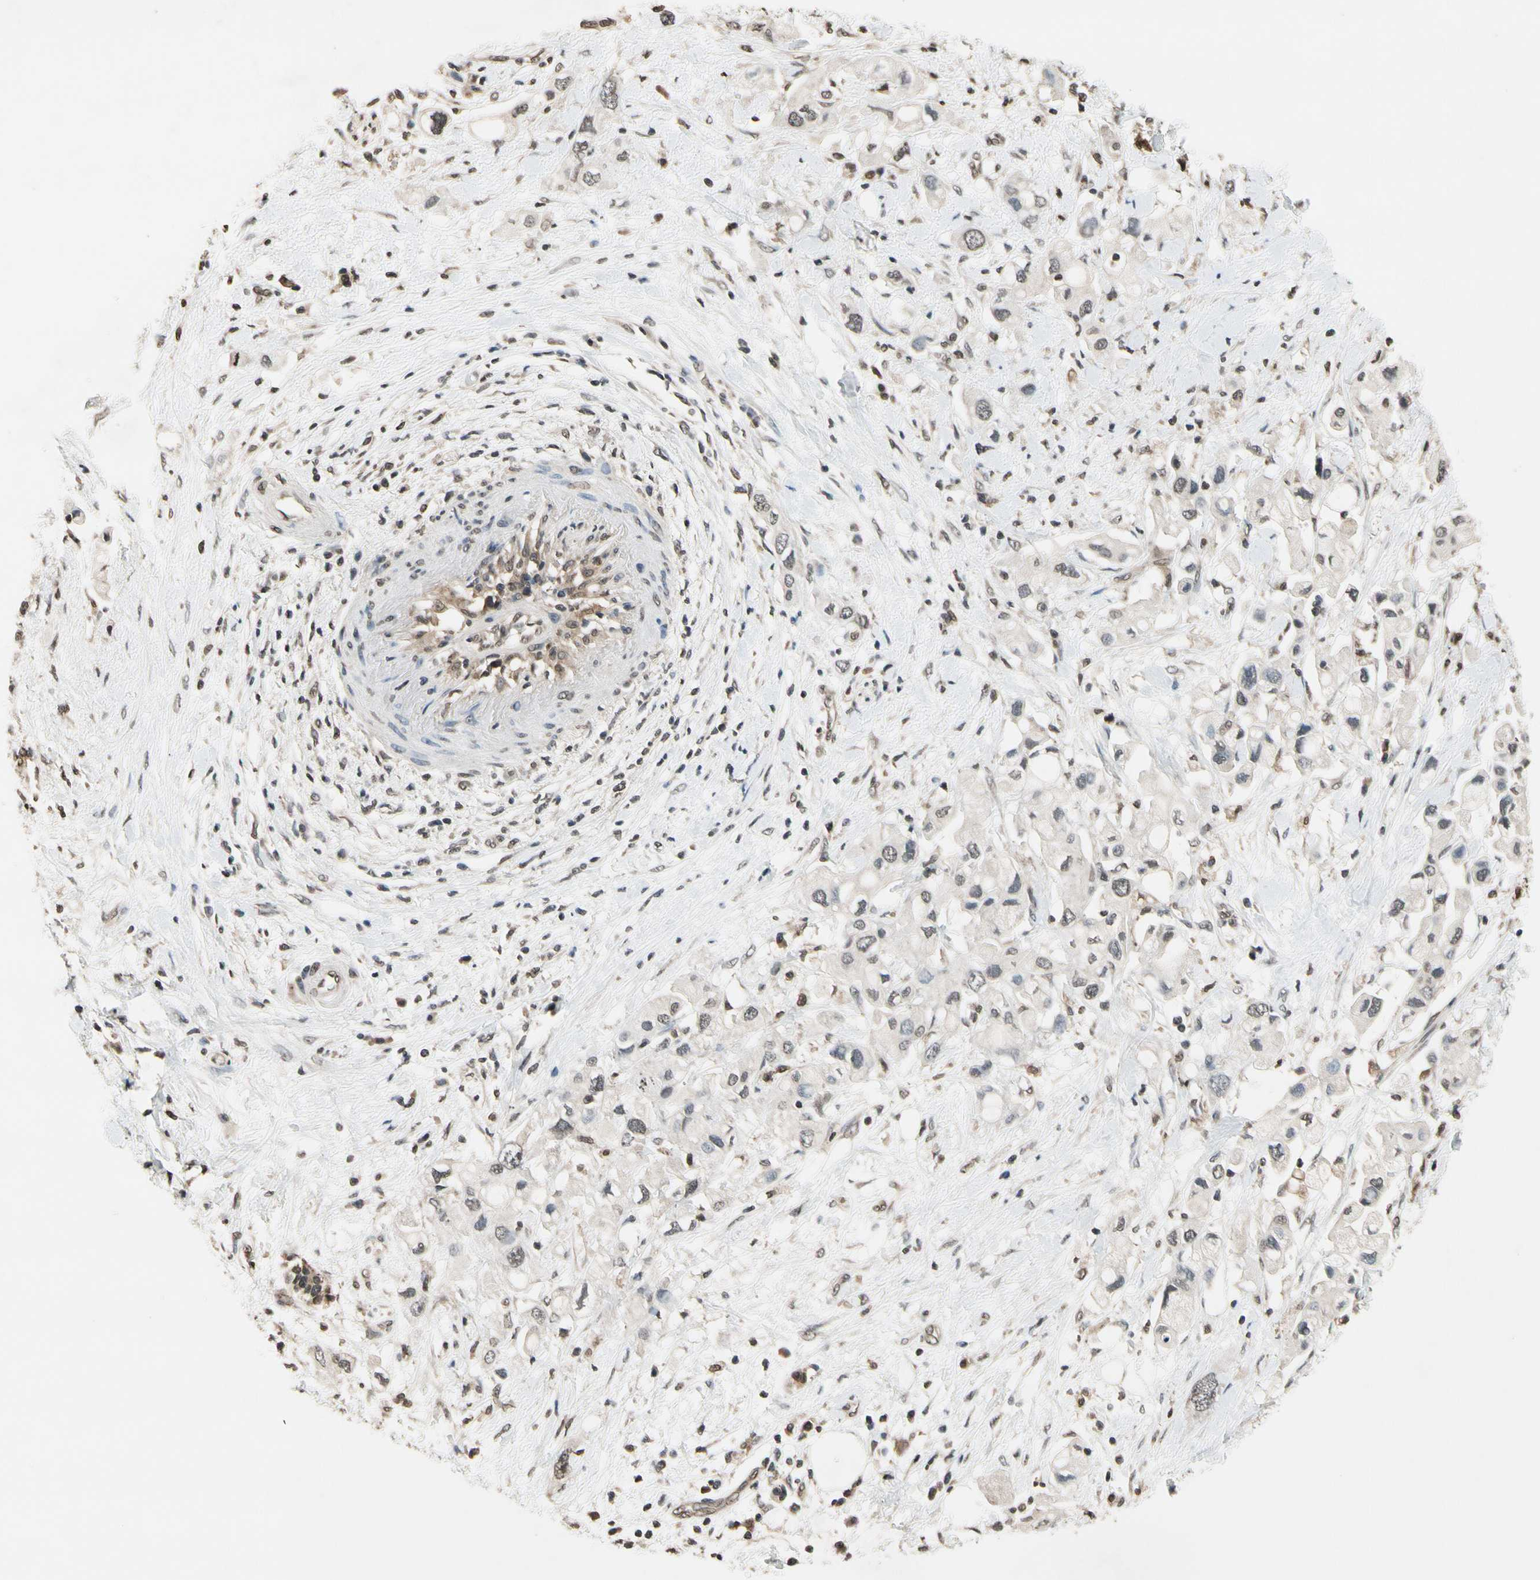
{"staining": {"intensity": "moderate", "quantity": "25%-75%", "location": "cytoplasmic/membranous"}, "tissue": "pancreatic cancer", "cell_type": "Tumor cells", "image_type": "cancer", "snomed": [{"axis": "morphology", "description": "Adenocarcinoma, NOS"}, {"axis": "topography", "description": "Pancreas"}], "caption": "An immunohistochemistry image of tumor tissue is shown. Protein staining in brown shows moderate cytoplasmic/membranous positivity in pancreatic adenocarcinoma within tumor cells.", "gene": "GCLC", "patient": {"sex": "female", "age": 56}}